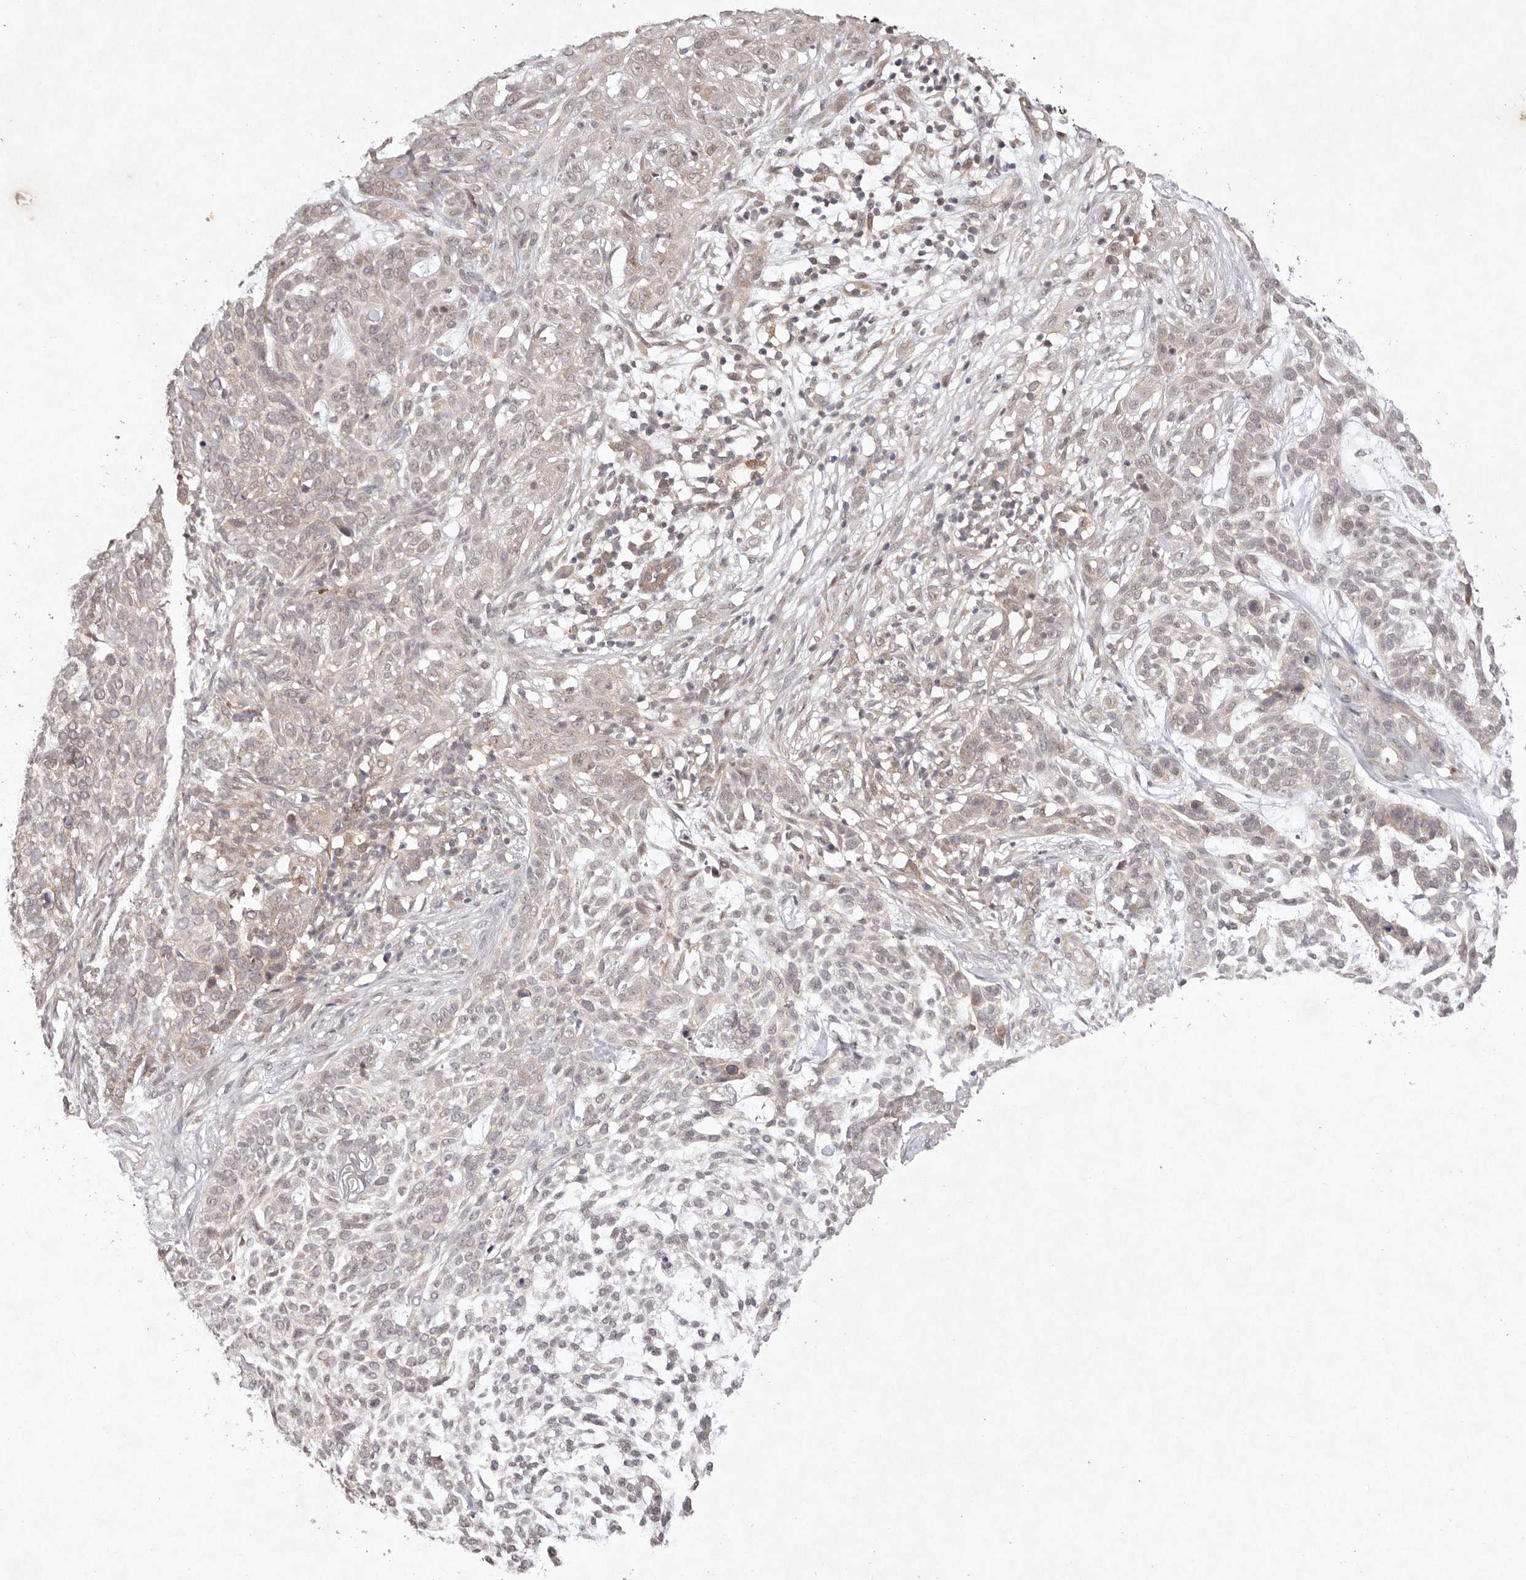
{"staining": {"intensity": "weak", "quantity": "<25%", "location": "cytoplasmic/membranous,nuclear"}, "tissue": "skin cancer", "cell_type": "Tumor cells", "image_type": "cancer", "snomed": [{"axis": "morphology", "description": "Basal cell carcinoma"}, {"axis": "topography", "description": "Skin"}], "caption": "DAB (3,3'-diaminobenzidine) immunohistochemical staining of human skin cancer displays no significant staining in tumor cells.", "gene": "BUD31", "patient": {"sex": "female", "age": 64}}